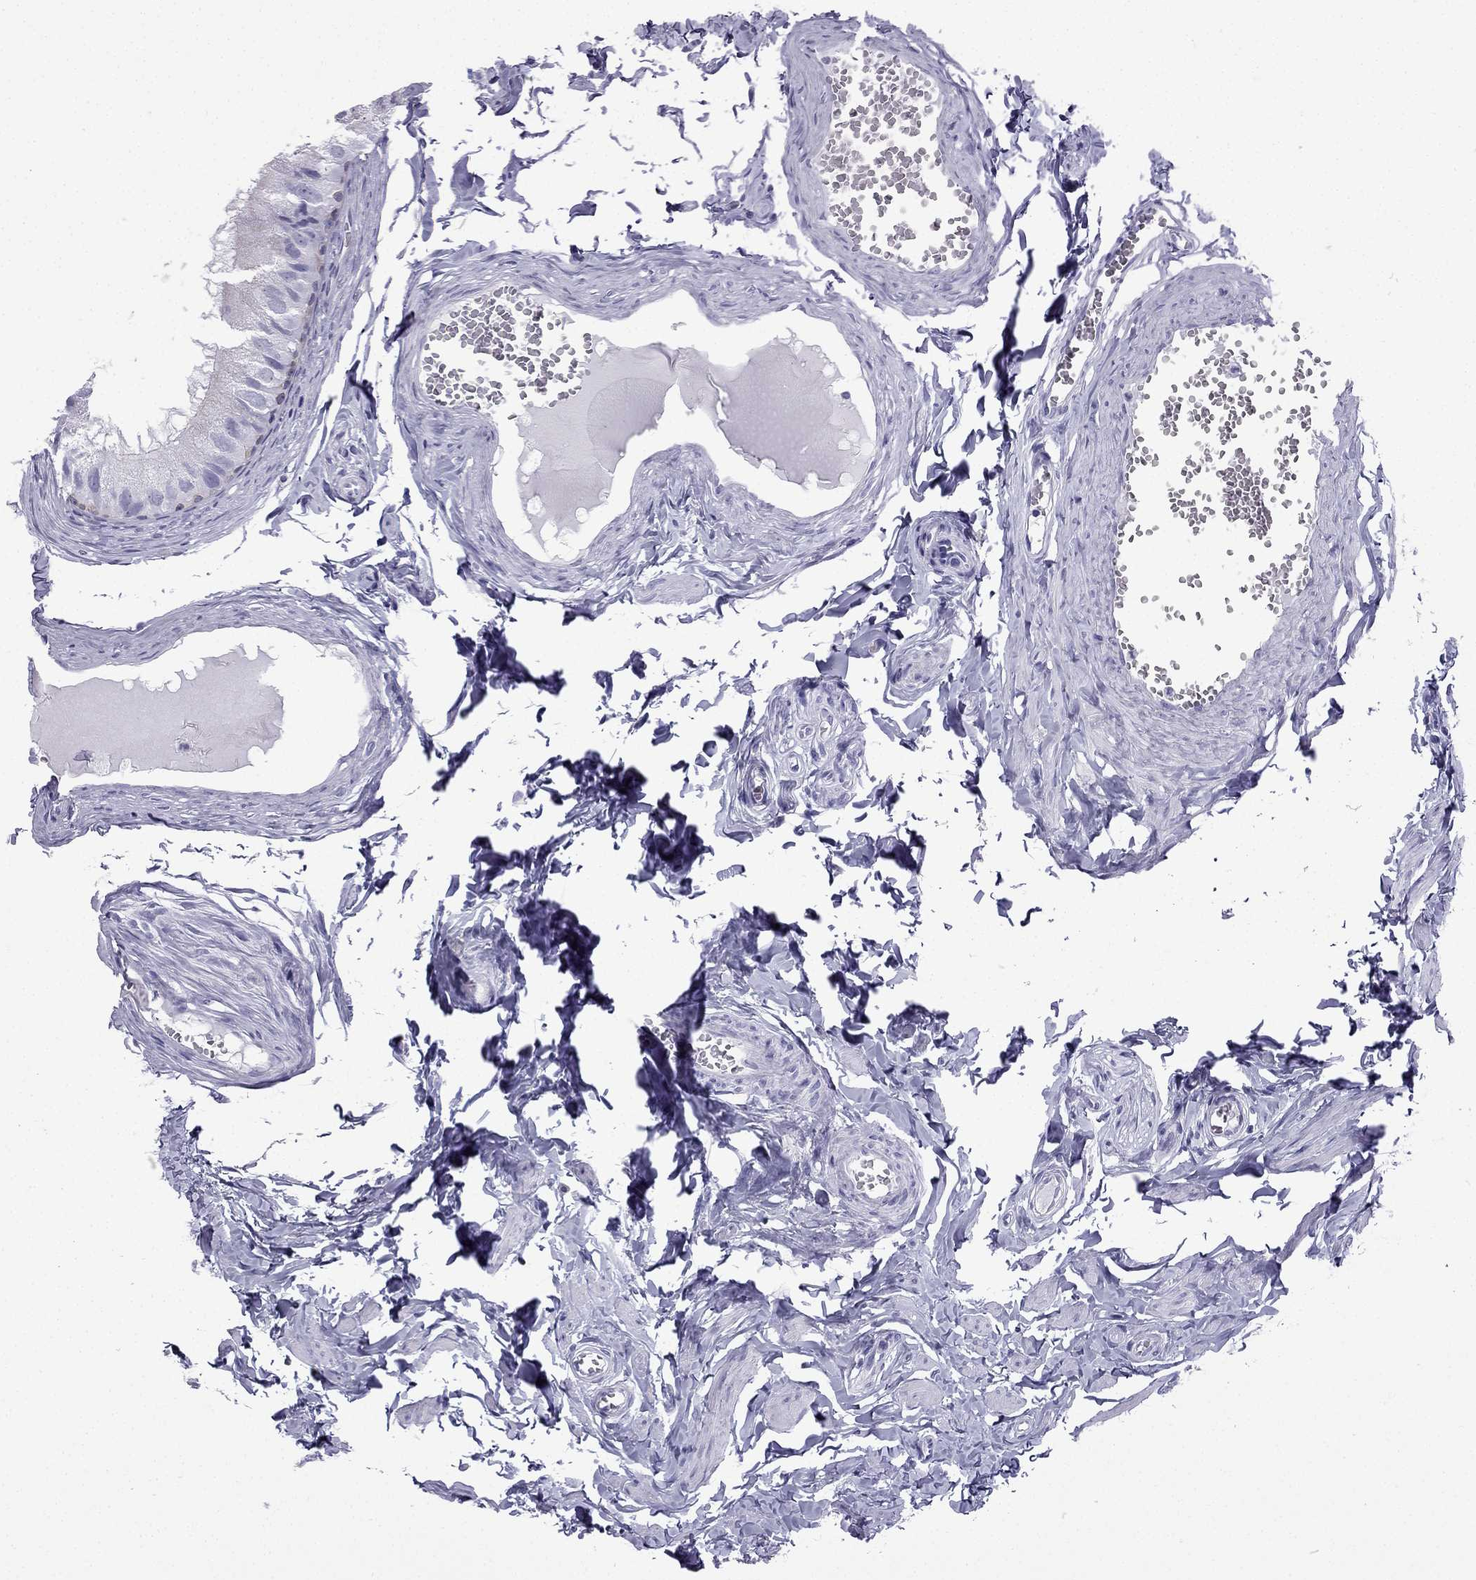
{"staining": {"intensity": "weak", "quantity": "<25%", "location": "cytoplasmic/membranous"}, "tissue": "epididymis", "cell_type": "Glandular cells", "image_type": "normal", "snomed": [{"axis": "morphology", "description": "Normal tissue, NOS"}, {"axis": "topography", "description": "Epididymis"}], "caption": "This is a photomicrograph of immunohistochemistry (IHC) staining of unremarkable epididymis, which shows no expression in glandular cells. (IHC, brightfield microscopy, high magnification).", "gene": "GJA8", "patient": {"sex": "male", "age": 45}}